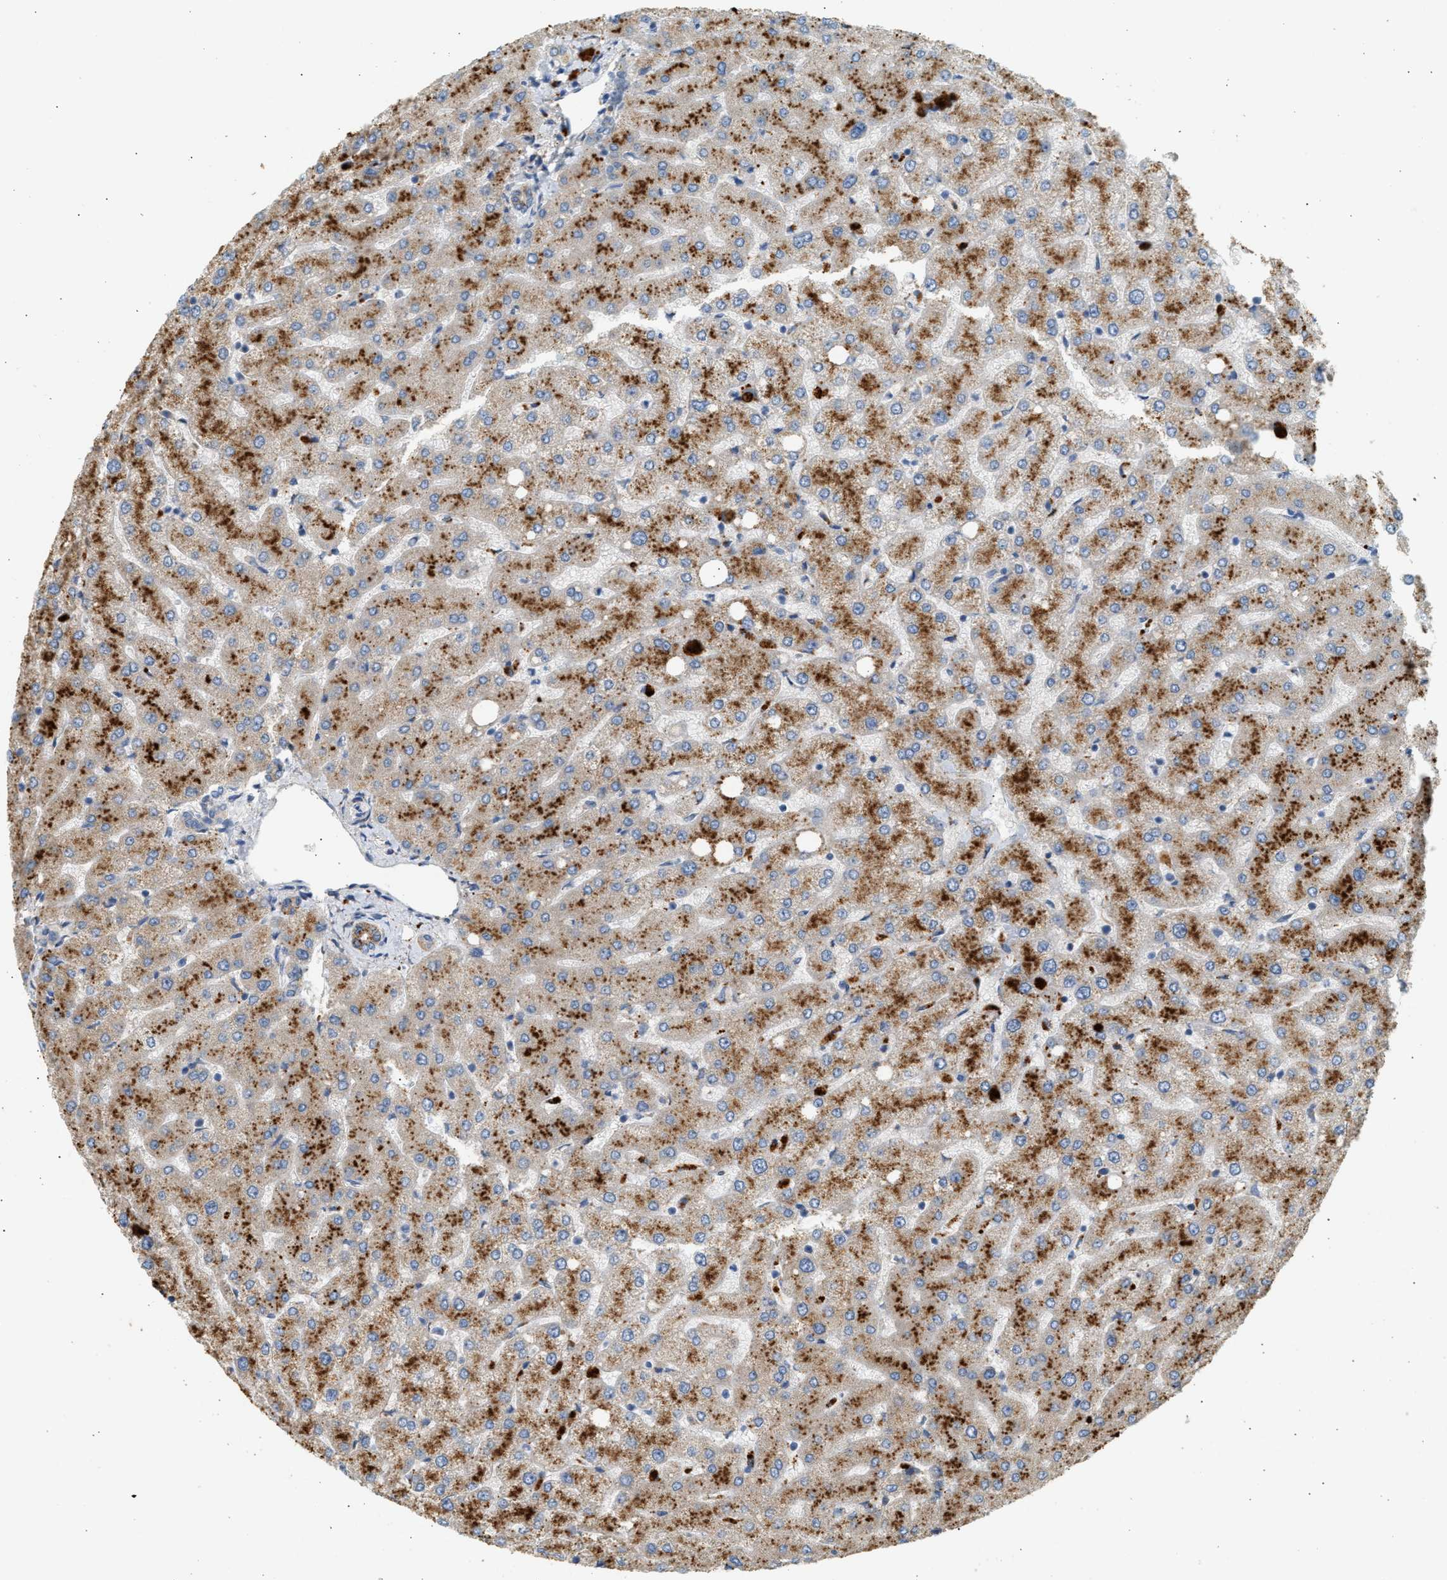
{"staining": {"intensity": "moderate", "quantity": ">75%", "location": "cytoplasmic/membranous"}, "tissue": "liver", "cell_type": "Cholangiocytes", "image_type": "normal", "snomed": [{"axis": "morphology", "description": "Normal tissue, NOS"}, {"axis": "topography", "description": "Liver"}], "caption": "Unremarkable liver displays moderate cytoplasmic/membranous expression in approximately >75% of cholangiocytes, visualized by immunohistochemistry. (IHC, brightfield microscopy, high magnification).", "gene": "ENTHD1", "patient": {"sex": "female", "age": 54}}